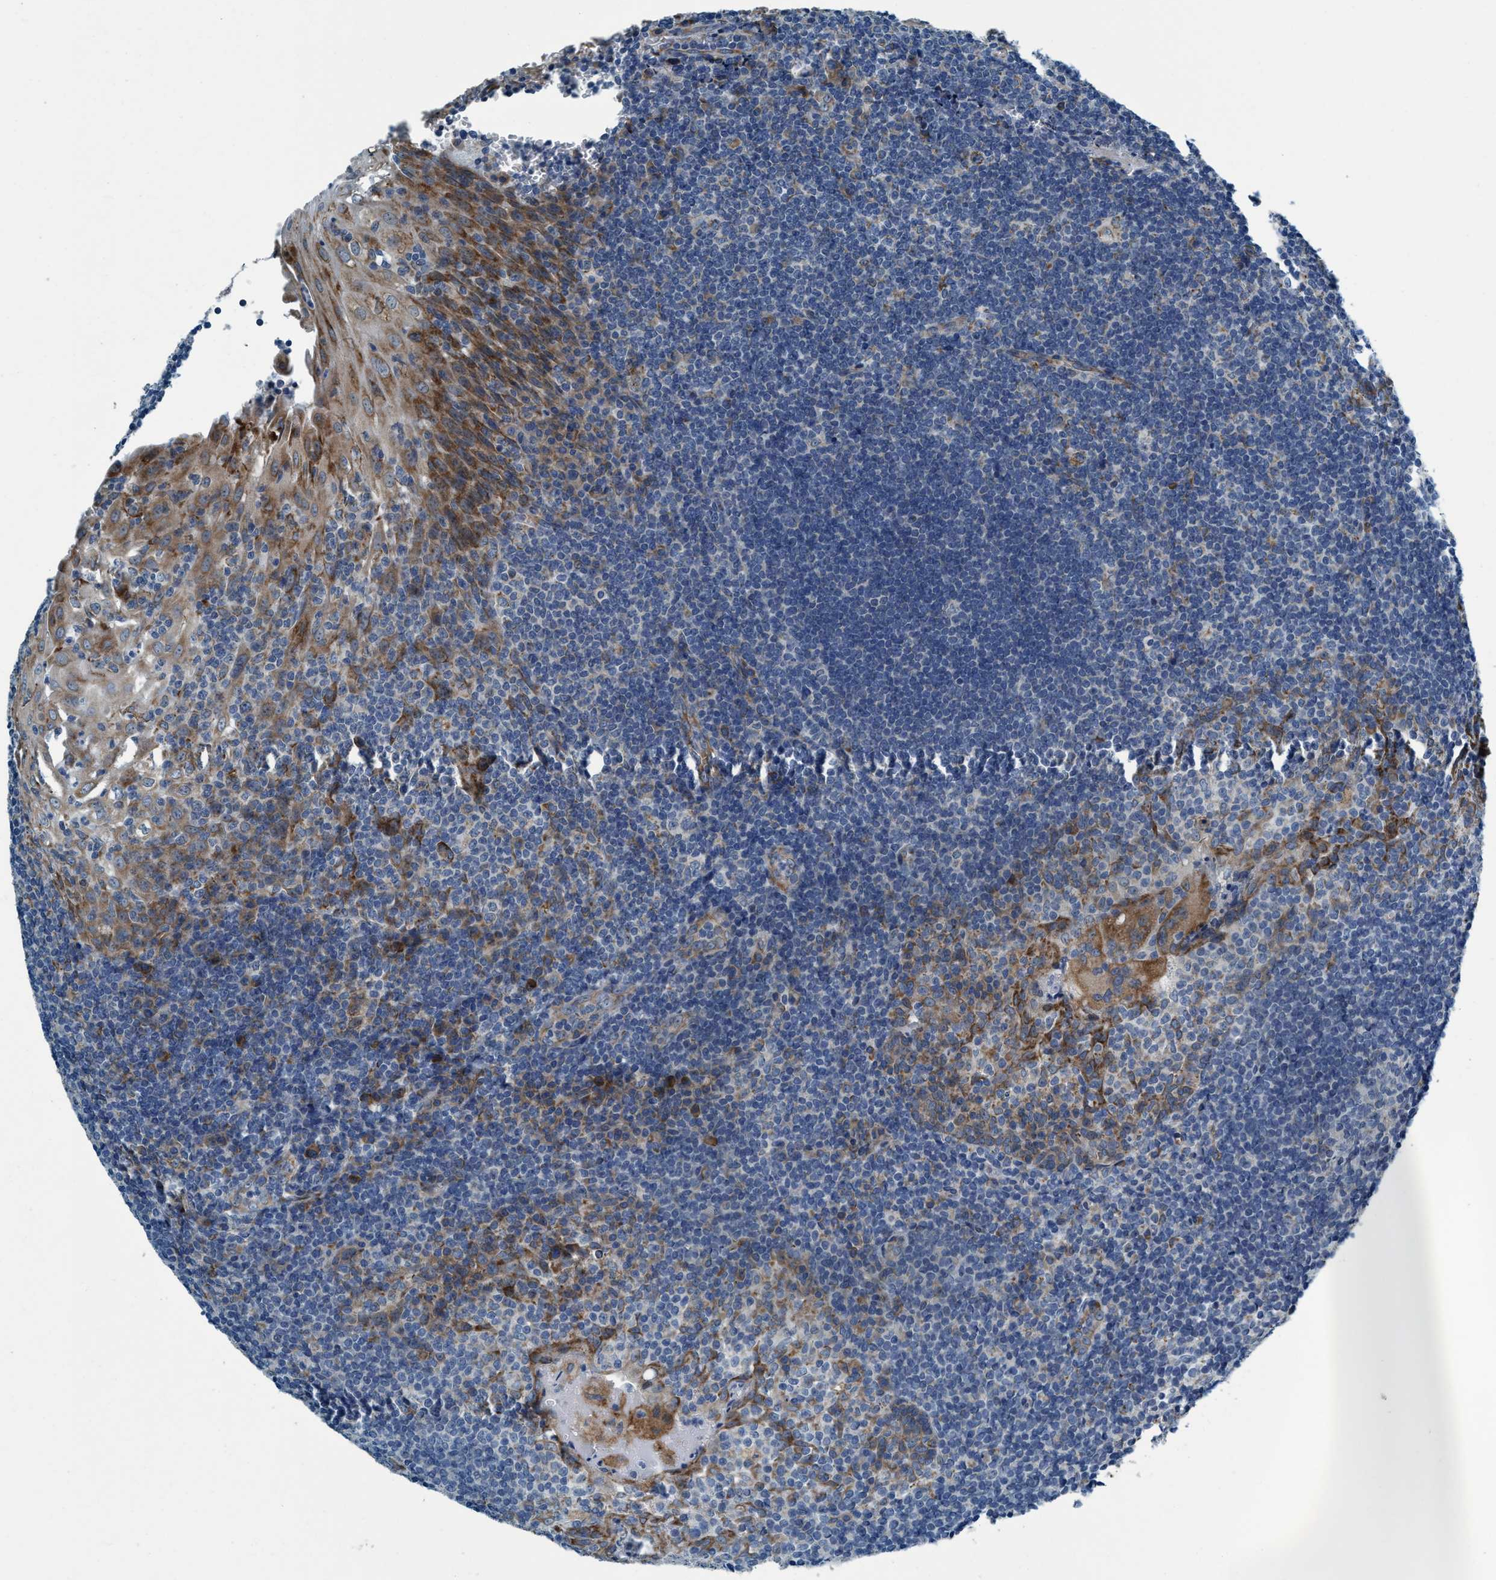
{"staining": {"intensity": "weak", "quantity": "<25%", "location": "cytoplasmic/membranous"}, "tissue": "tonsil", "cell_type": "Germinal center cells", "image_type": "normal", "snomed": [{"axis": "morphology", "description": "Normal tissue, NOS"}, {"axis": "topography", "description": "Tonsil"}], "caption": "Immunohistochemistry photomicrograph of unremarkable tonsil: human tonsil stained with DAB (3,3'-diaminobenzidine) shows no significant protein positivity in germinal center cells.", "gene": "ARMC9", "patient": {"sex": "male", "age": 37}}